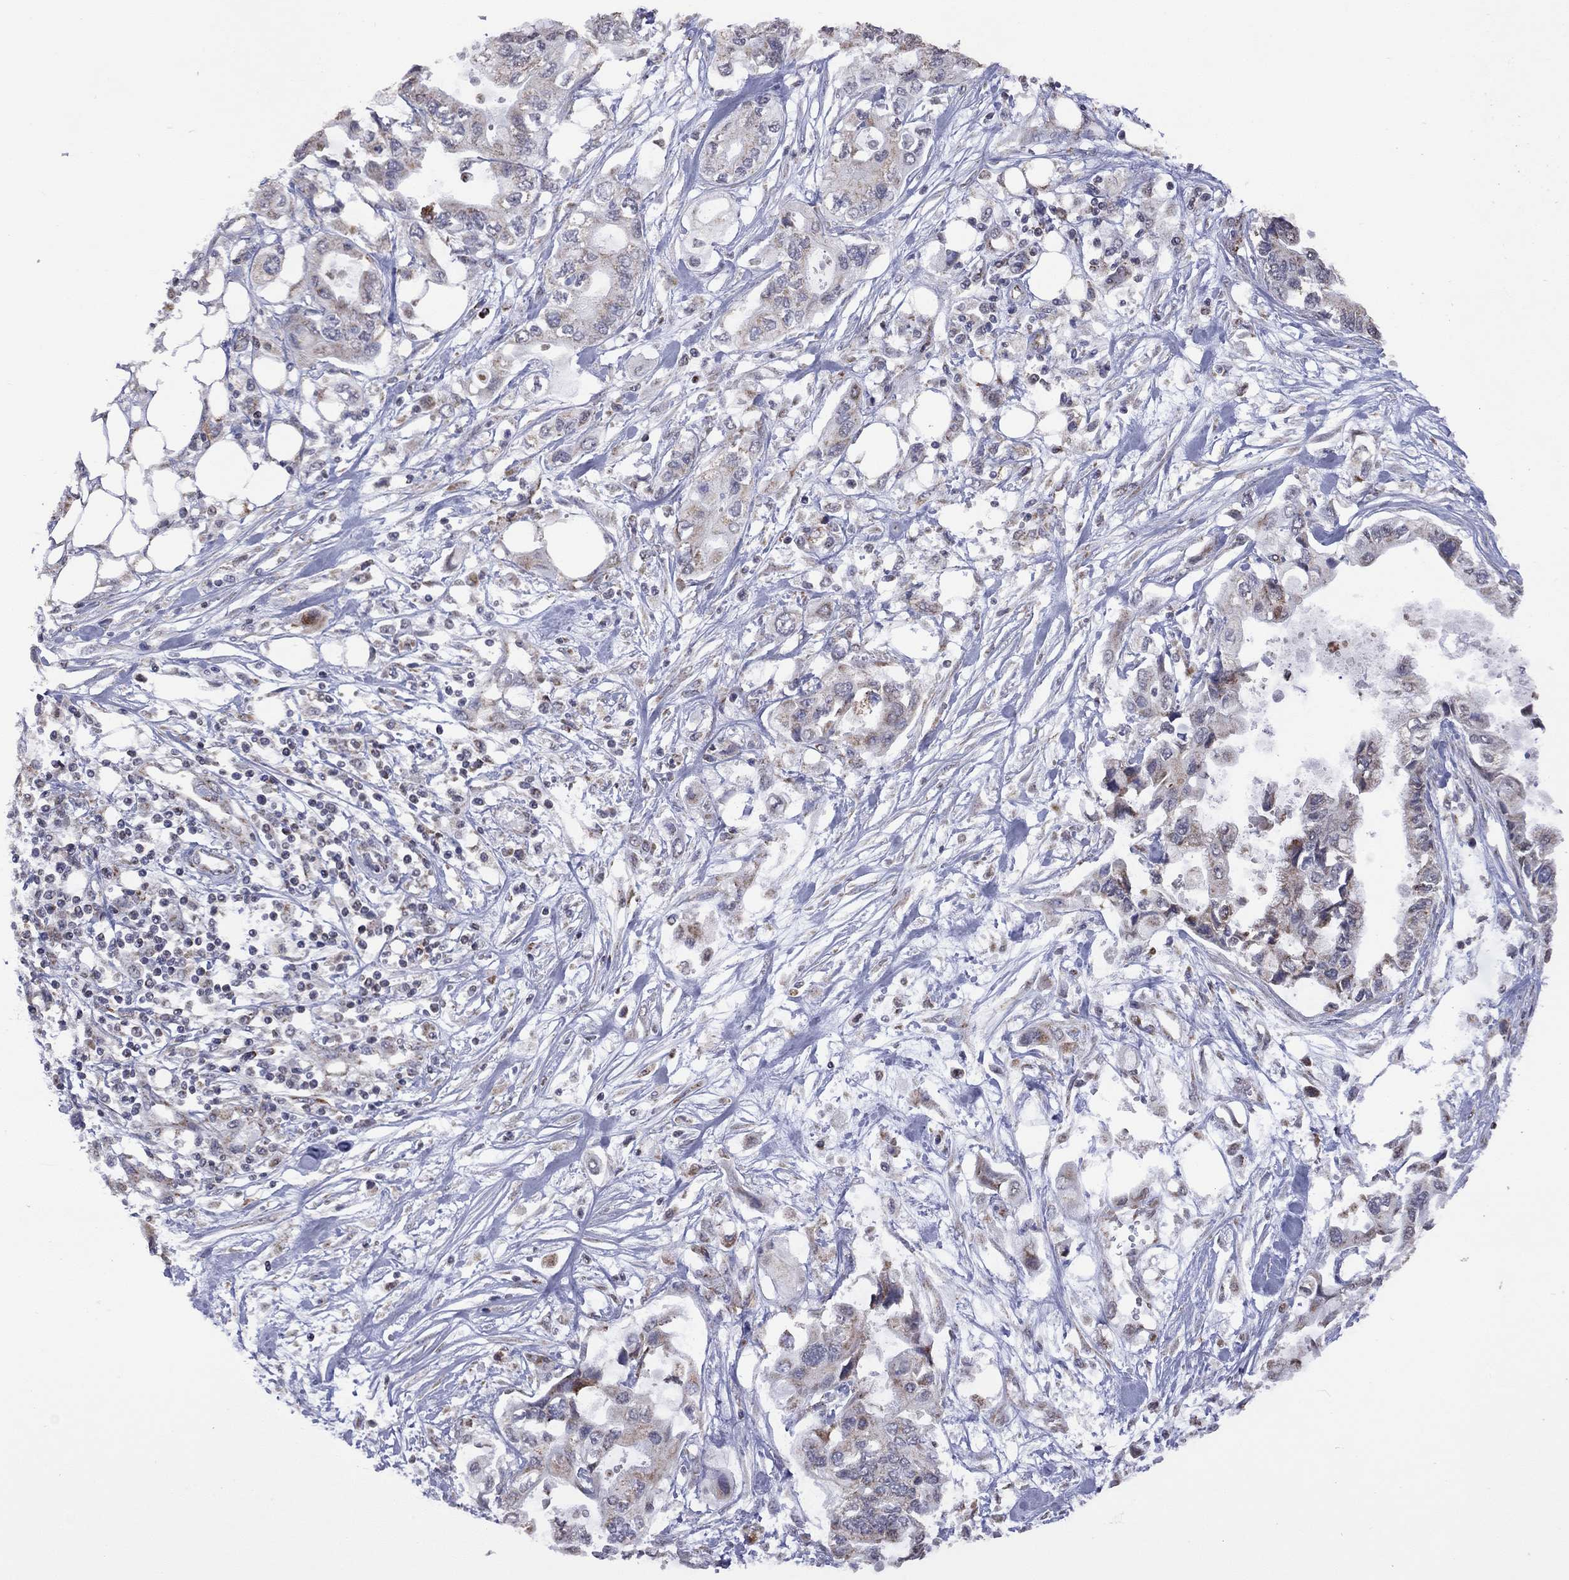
{"staining": {"intensity": "moderate", "quantity": "<25%", "location": "cytoplasmic/membranous"}, "tissue": "pancreatic cancer", "cell_type": "Tumor cells", "image_type": "cancer", "snomed": [{"axis": "morphology", "description": "Adenocarcinoma, NOS"}, {"axis": "topography", "description": "Pancreas"}], "caption": "Tumor cells reveal moderate cytoplasmic/membranous positivity in approximately <25% of cells in adenocarcinoma (pancreatic). (DAB IHC with brightfield microscopy, high magnification).", "gene": "NDUFB1", "patient": {"sex": "female", "age": 63}}